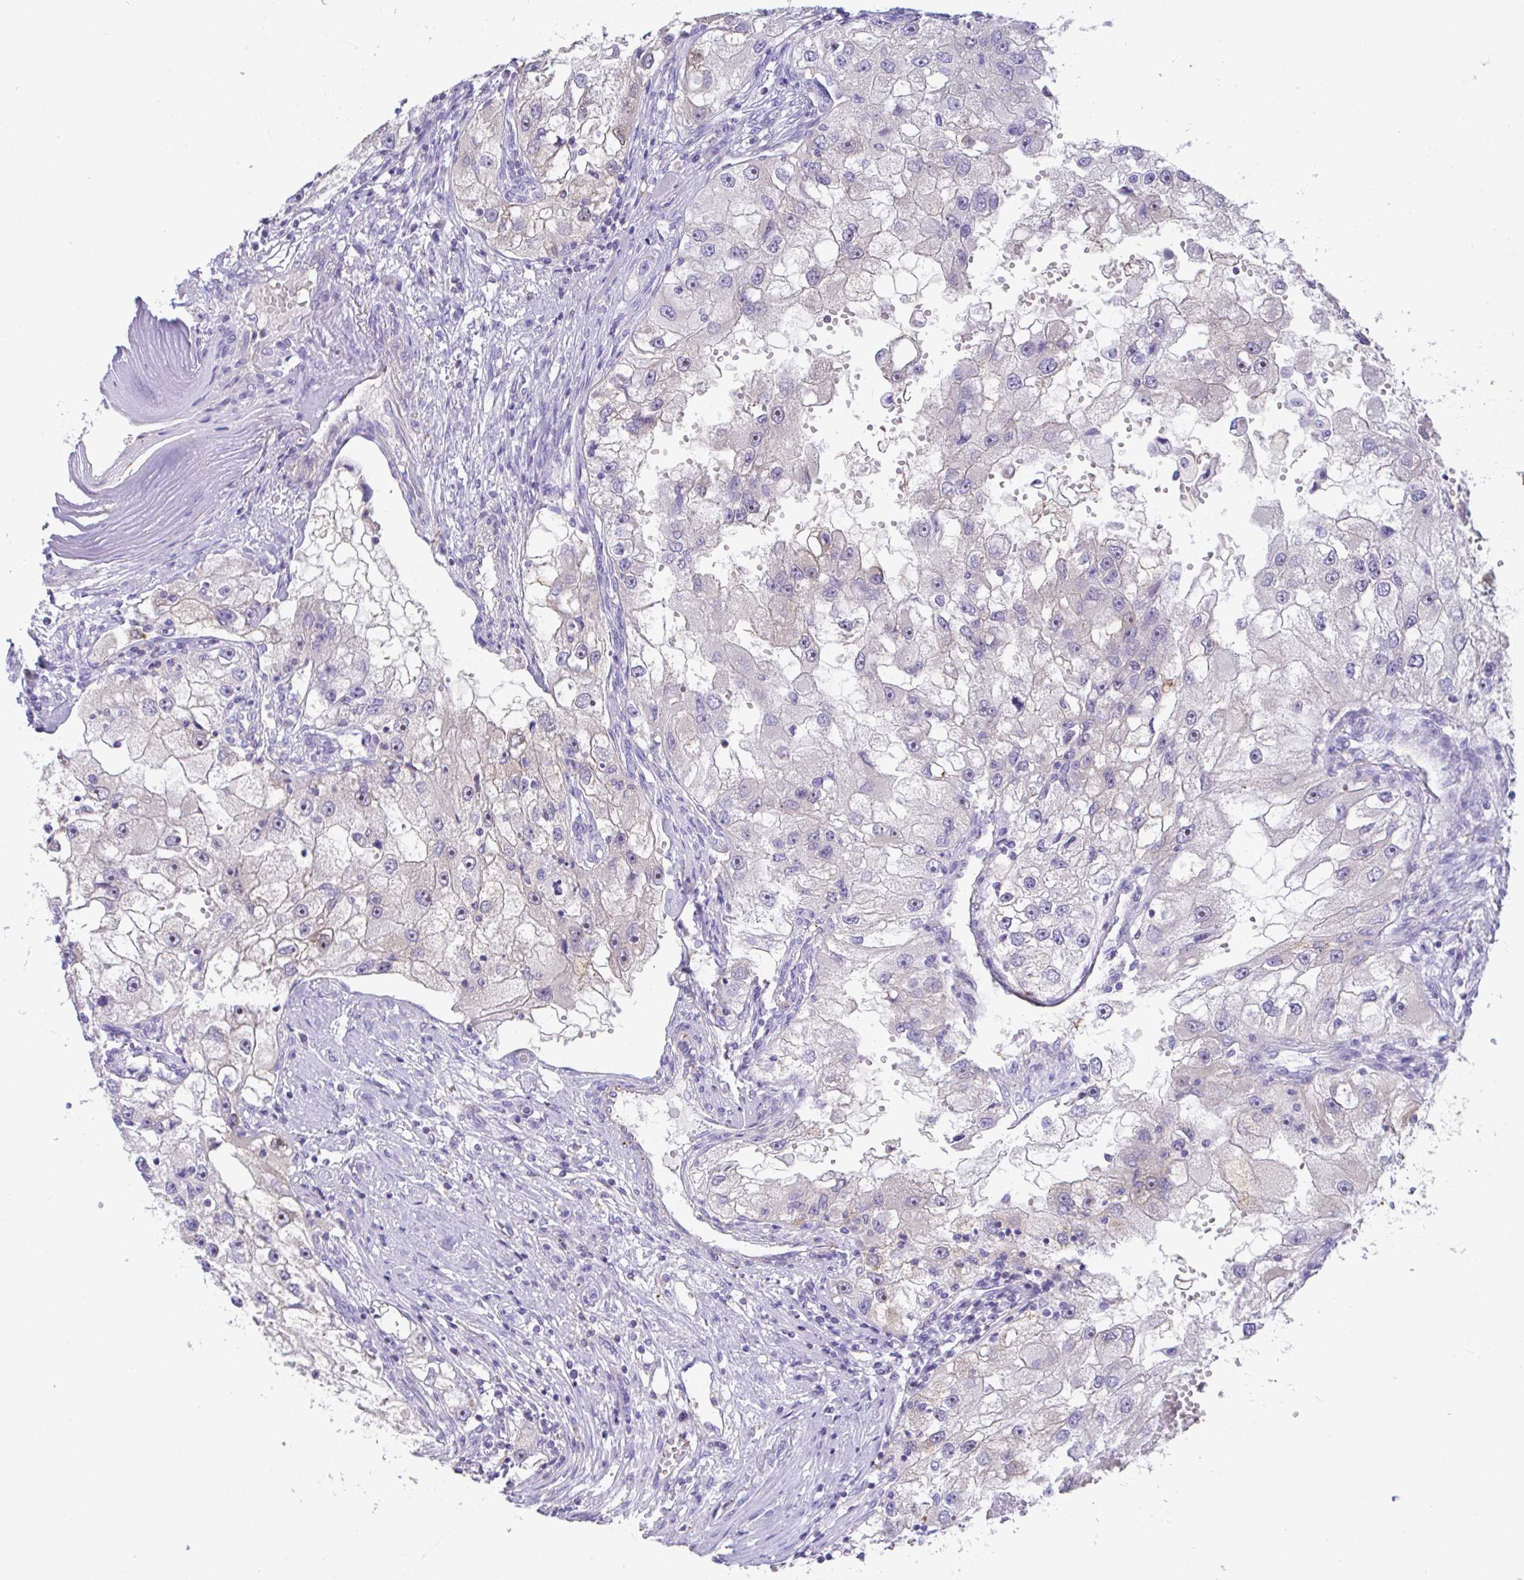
{"staining": {"intensity": "negative", "quantity": "none", "location": "none"}, "tissue": "renal cancer", "cell_type": "Tumor cells", "image_type": "cancer", "snomed": [{"axis": "morphology", "description": "Adenocarcinoma, NOS"}, {"axis": "topography", "description": "Kidney"}], "caption": "DAB (3,3'-diaminobenzidine) immunohistochemical staining of human renal adenocarcinoma demonstrates no significant positivity in tumor cells.", "gene": "TNFAIP8", "patient": {"sex": "male", "age": 63}}